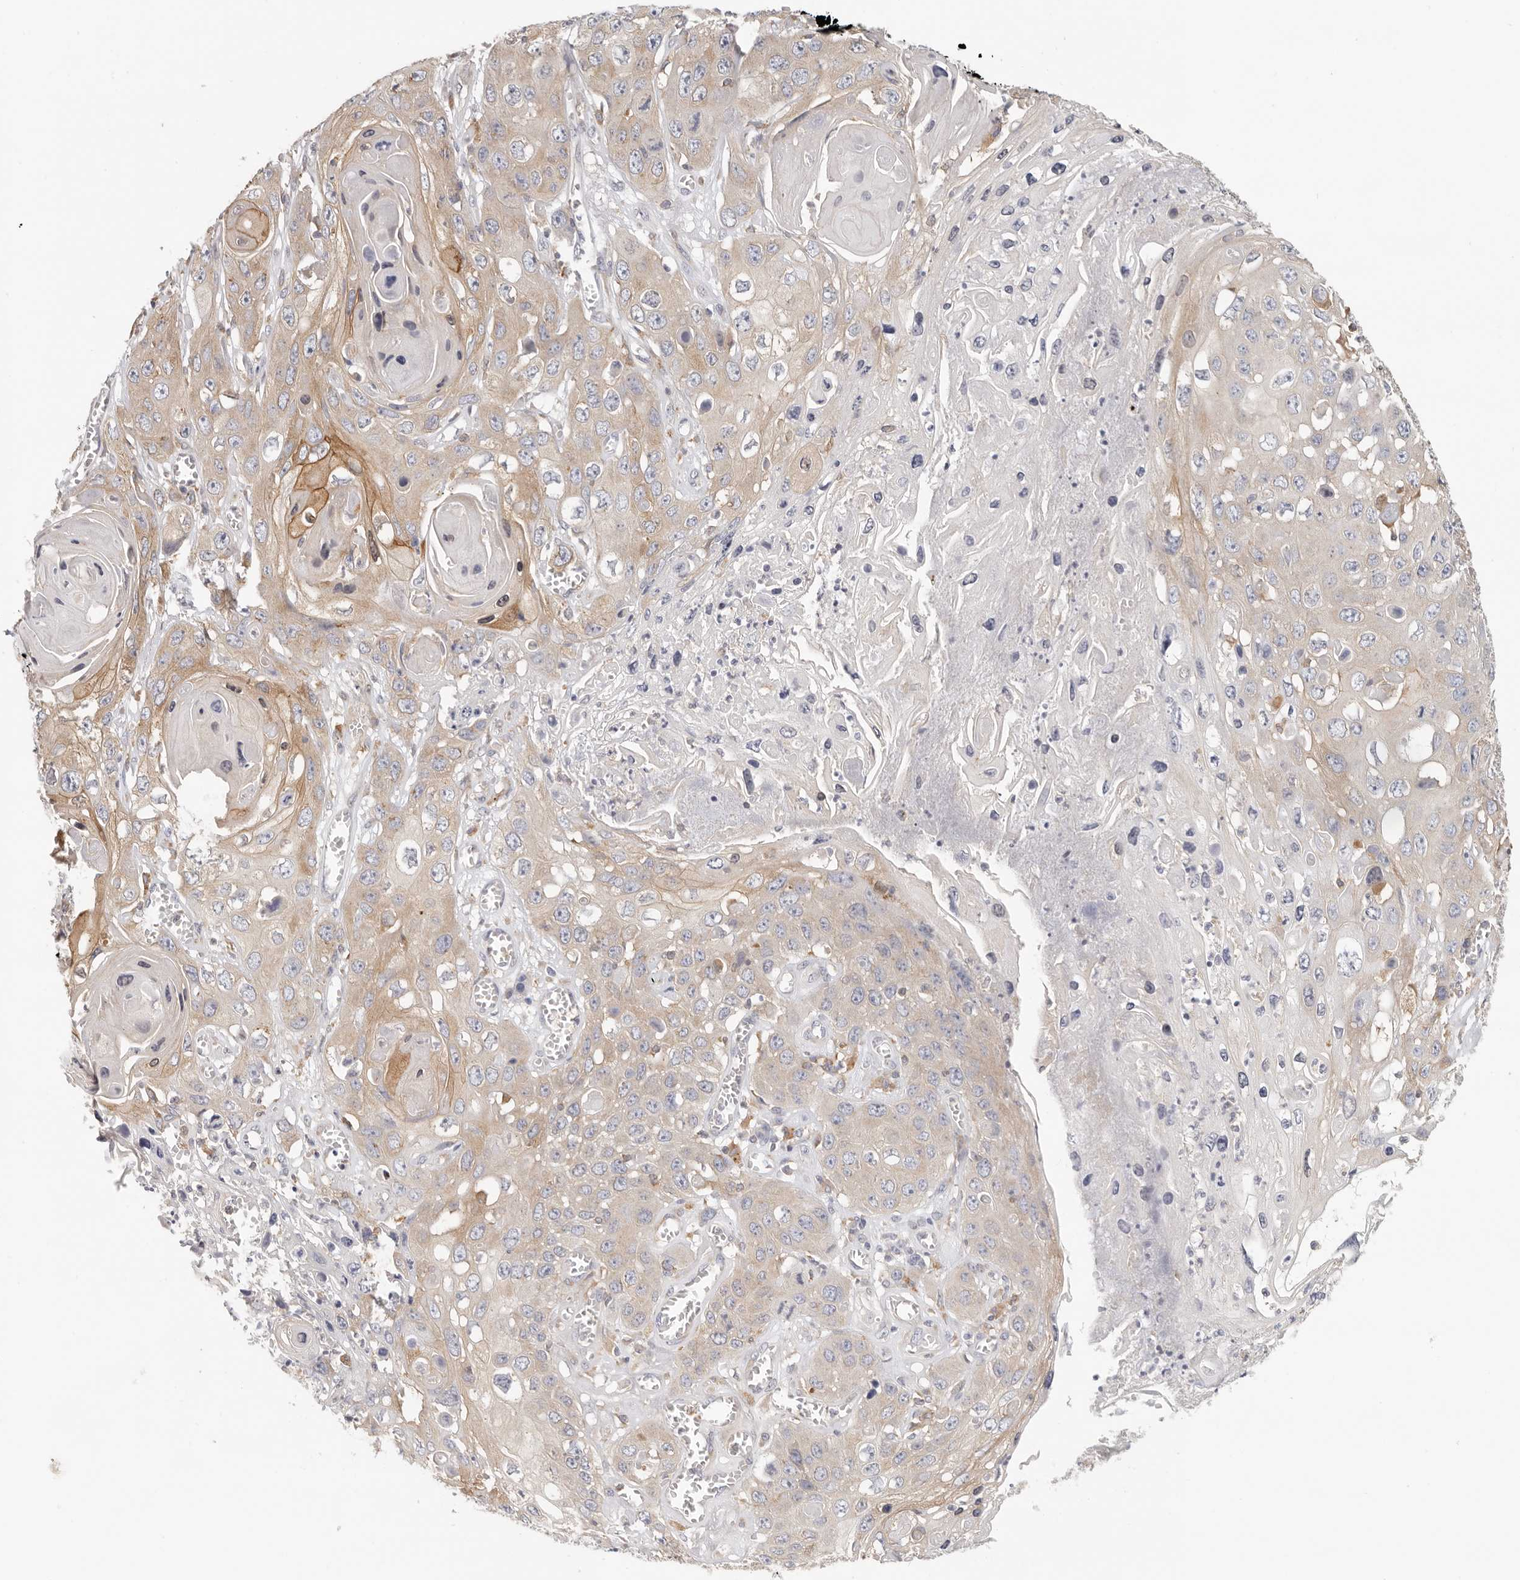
{"staining": {"intensity": "moderate", "quantity": "<25%", "location": "cytoplasmic/membranous"}, "tissue": "skin cancer", "cell_type": "Tumor cells", "image_type": "cancer", "snomed": [{"axis": "morphology", "description": "Squamous cell carcinoma, NOS"}, {"axis": "topography", "description": "Skin"}], "caption": "Skin squamous cell carcinoma stained for a protein (brown) displays moderate cytoplasmic/membranous positive positivity in approximately <25% of tumor cells.", "gene": "ANXA9", "patient": {"sex": "male", "age": 55}}